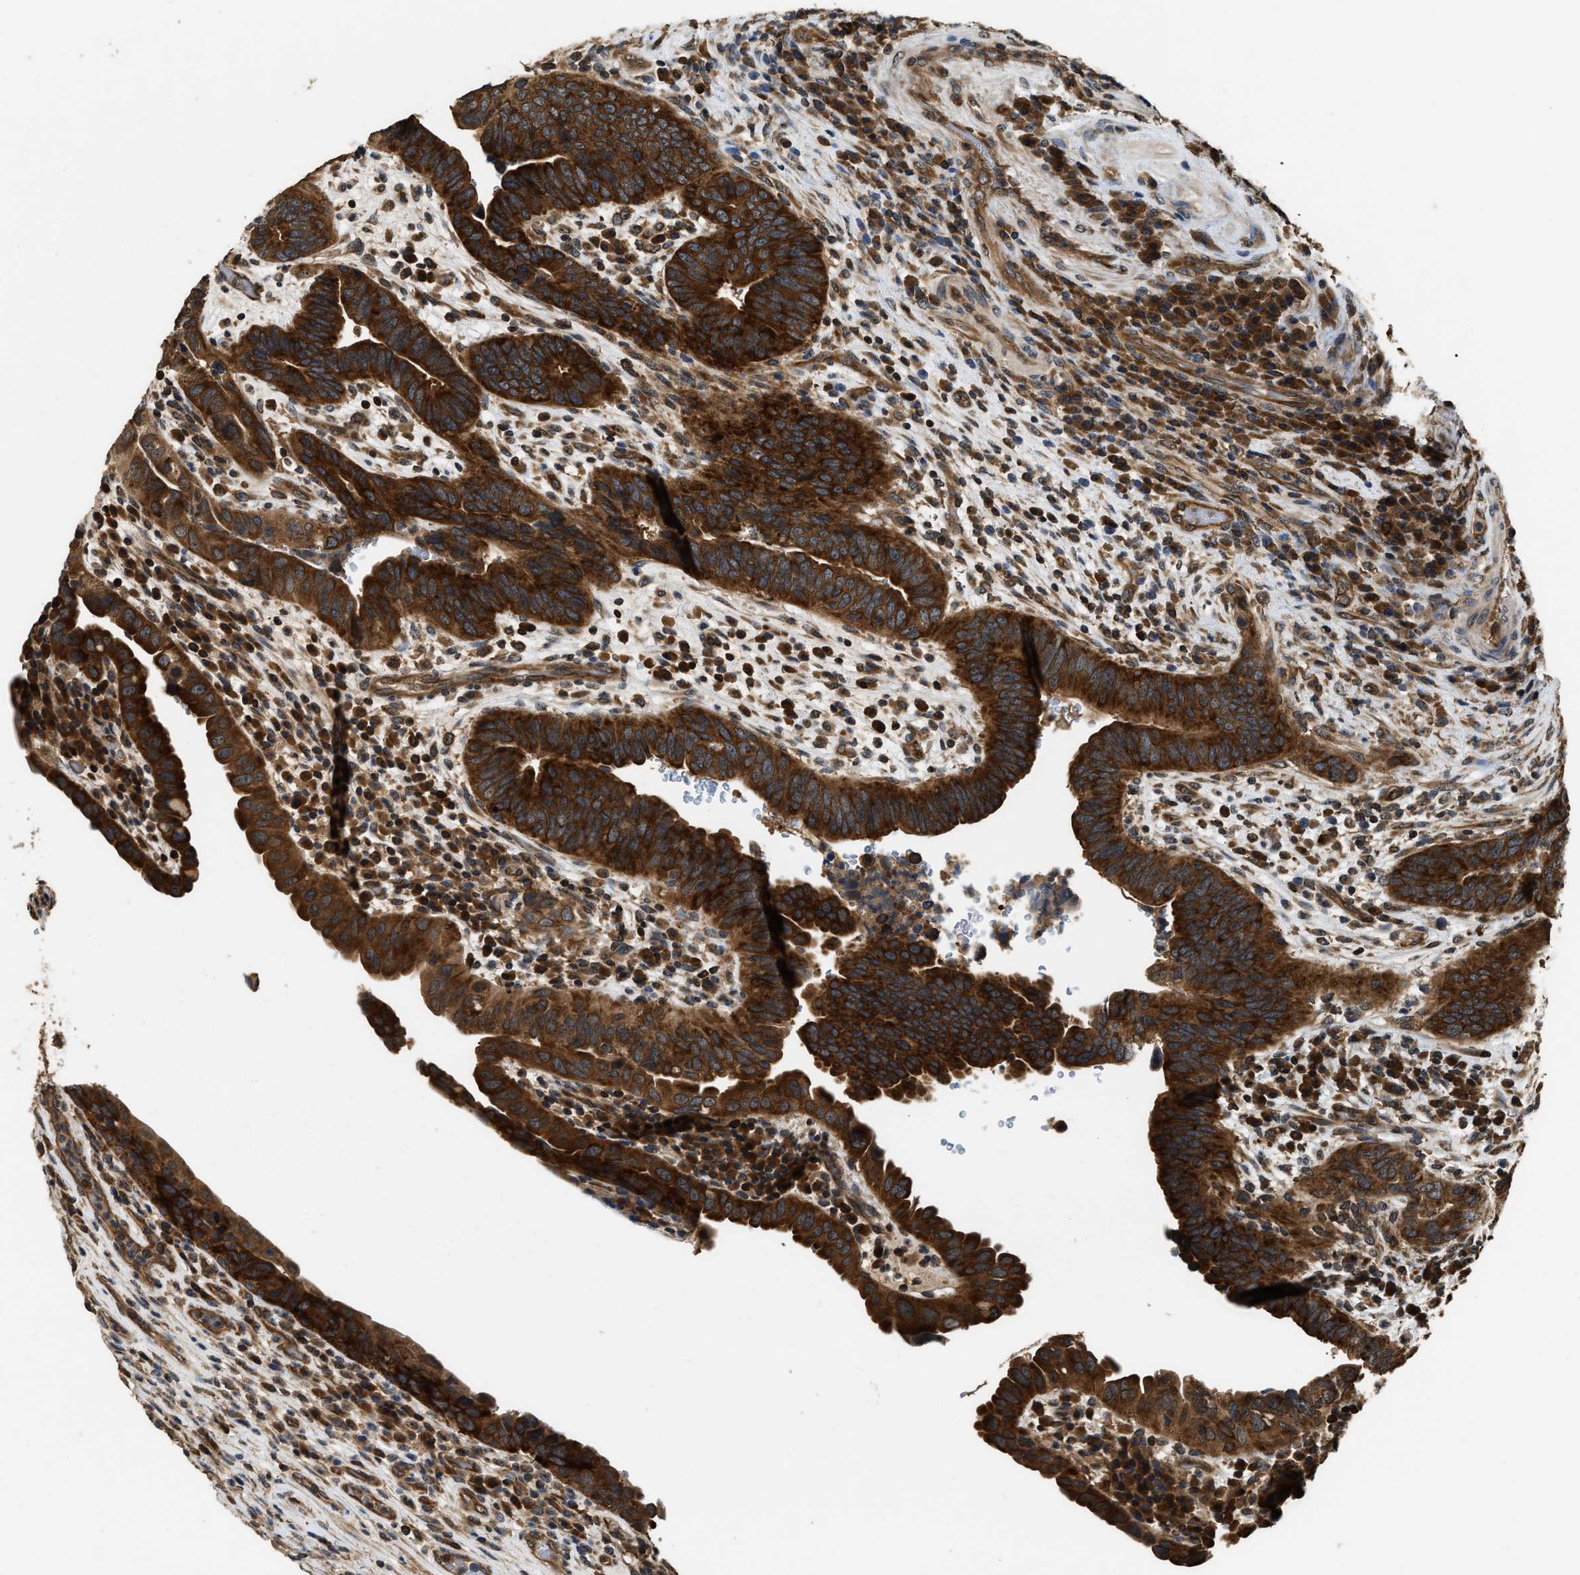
{"staining": {"intensity": "strong", "quantity": ">75%", "location": "cytoplasmic/membranous"}, "tissue": "urothelial cancer", "cell_type": "Tumor cells", "image_type": "cancer", "snomed": [{"axis": "morphology", "description": "Urothelial carcinoma, High grade"}, {"axis": "topography", "description": "Urinary bladder"}], "caption": "Strong cytoplasmic/membranous protein expression is seen in about >75% of tumor cells in urothelial cancer.", "gene": "DNAJC2", "patient": {"sex": "female", "age": 82}}